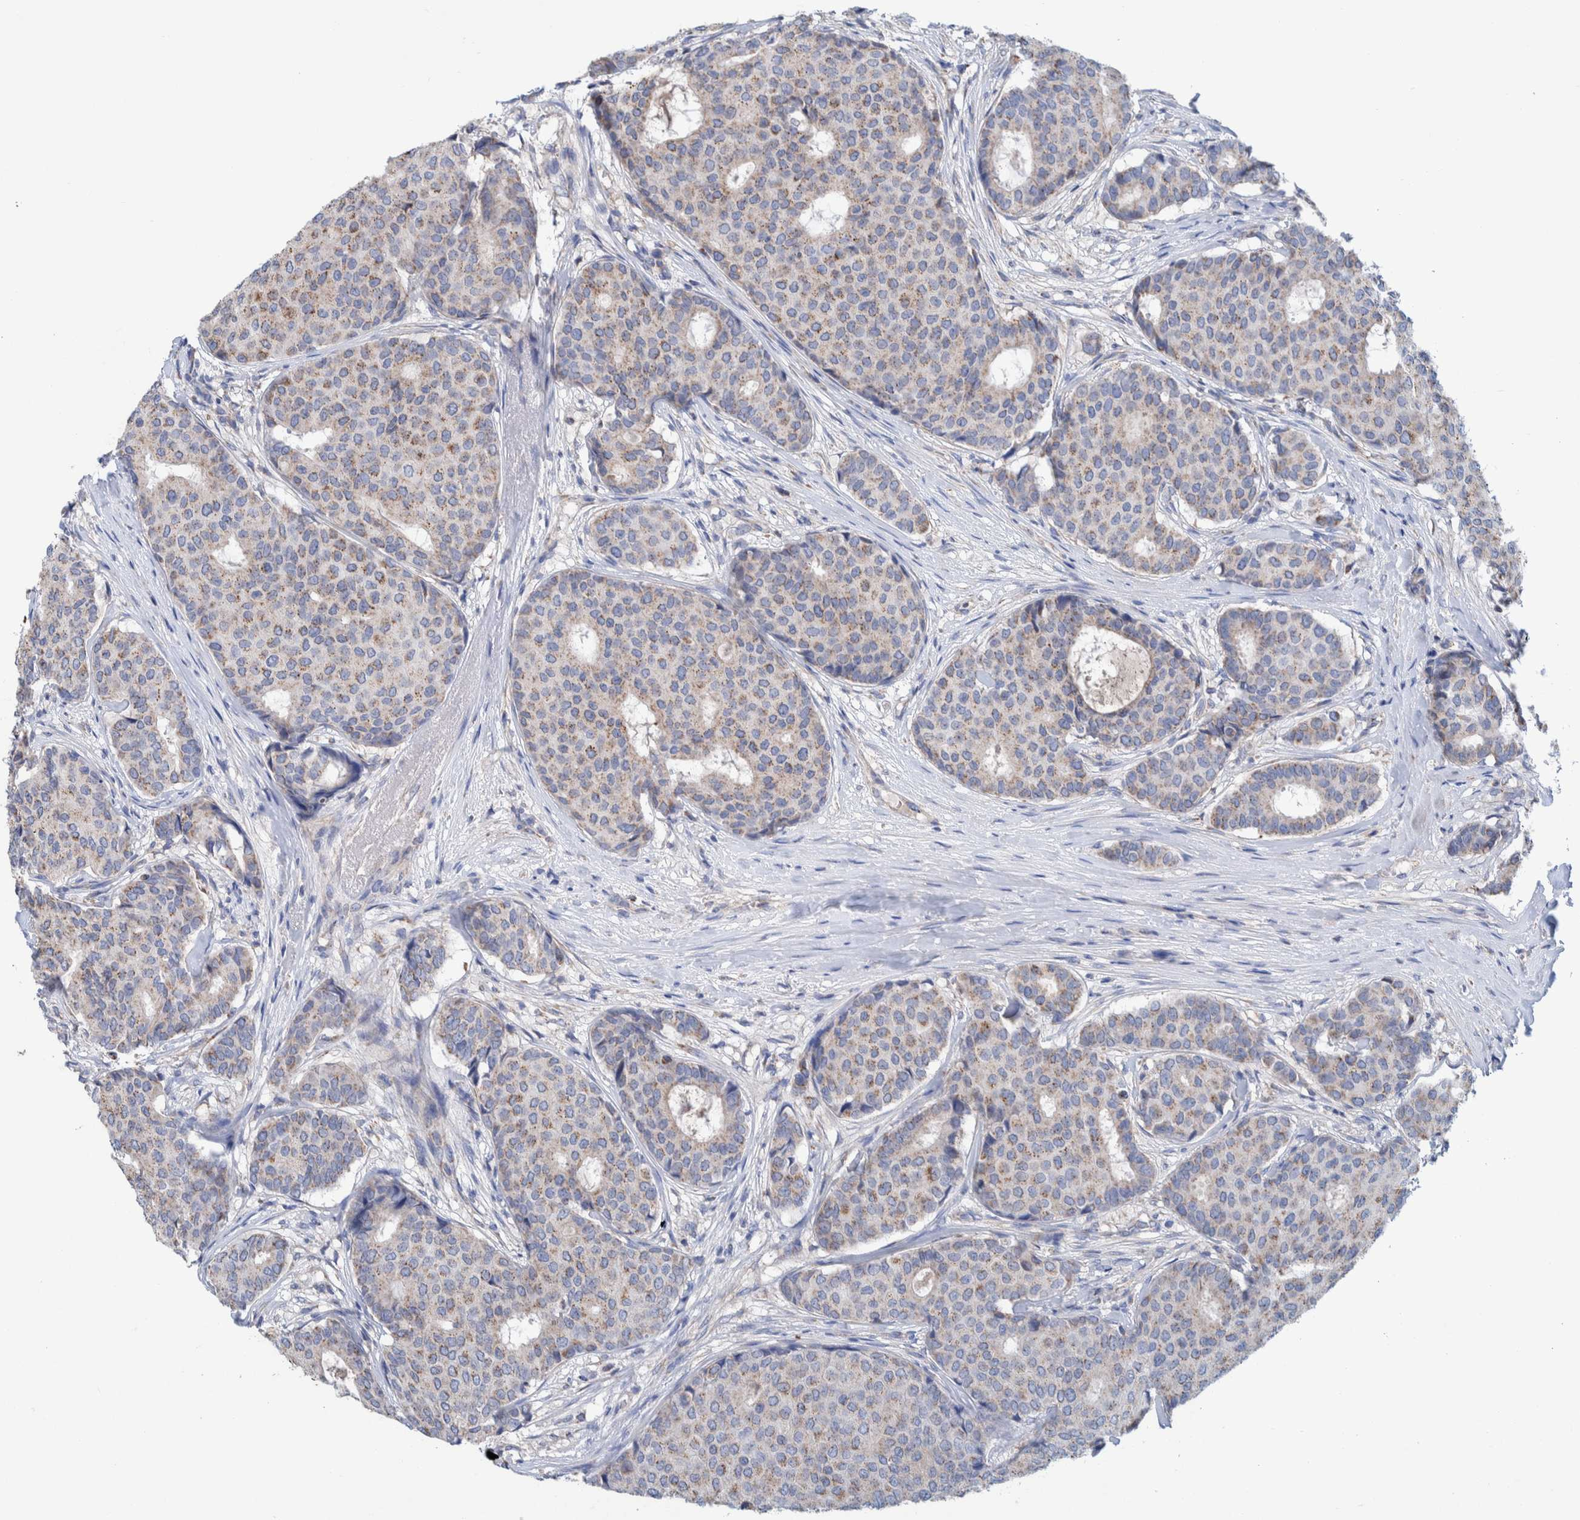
{"staining": {"intensity": "weak", "quantity": ">75%", "location": "cytoplasmic/membranous"}, "tissue": "breast cancer", "cell_type": "Tumor cells", "image_type": "cancer", "snomed": [{"axis": "morphology", "description": "Duct carcinoma"}, {"axis": "topography", "description": "Breast"}], "caption": "The photomicrograph demonstrates staining of breast cancer, revealing weak cytoplasmic/membranous protein staining (brown color) within tumor cells. Immunohistochemistry (ihc) stains the protein of interest in brown and the nuclei are stained blue.", "gene": "DECR1", "patient": {"sex": "female", "age": 75}}